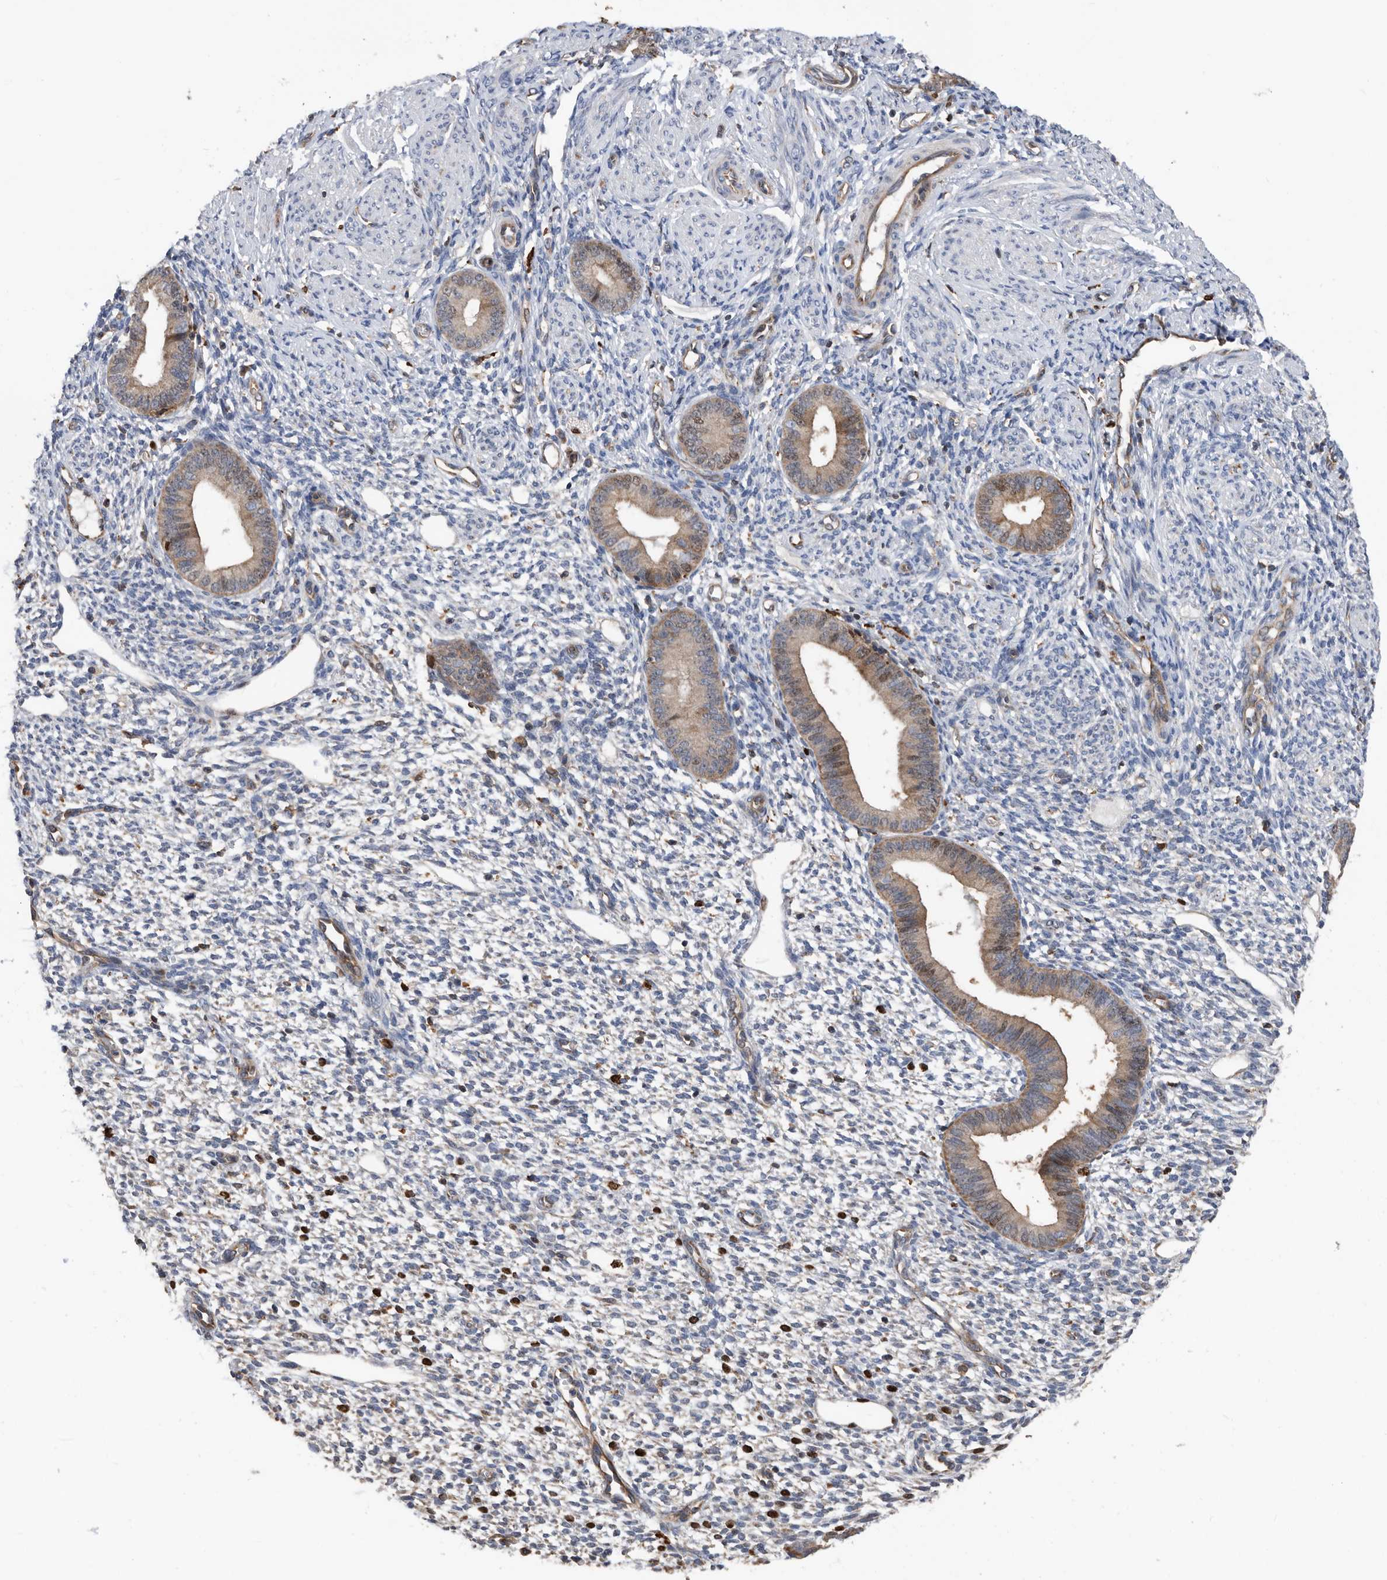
{"staining": {"intensity": "strong", "quantity": "<25%", "location": "nuclear"}, "tissue": "endometrium", "cell_type": "Cells in endometrial stroma", "image_type": "normal", "snomed": [{"axis": "morphology", "description": "Normal tissue, NOS"}, {"axis": "topography", "description": "Endometrium"}], "caption": "Cells in endometrial stroma display strong nuclear staining in about <25% of cells in unremarkable endometrium. The staining was performed using DAB (3,3'-diaminobenzidine) to visualize the protein expression in brown, while the nuclei were stained in blue with hematoxylin (Magnification: 20x).", "gene": "ATAD2", "patient": {"sex": "female", "age": 46}}